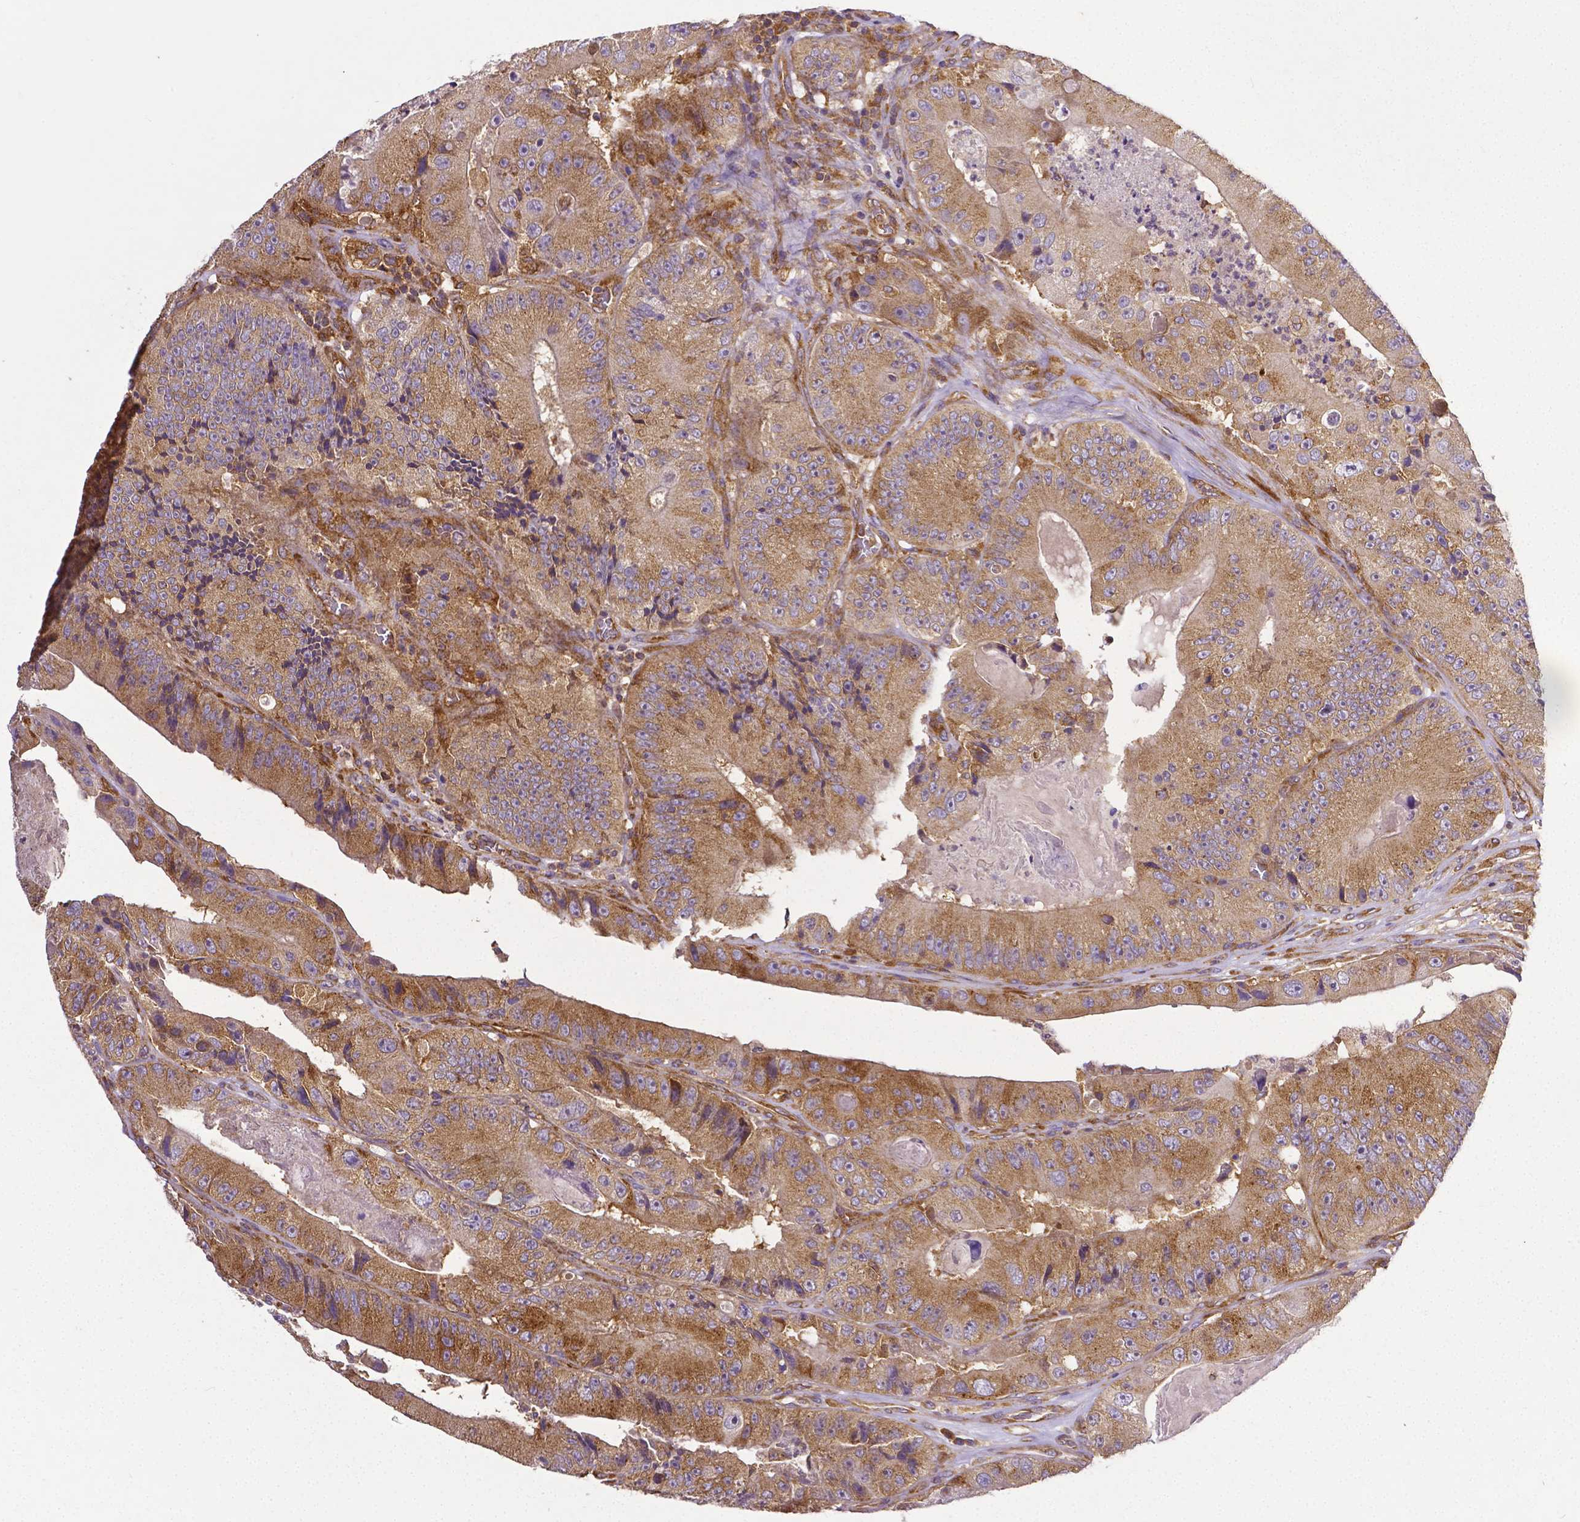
{"staining": {"intensity": "moderate", "quantity": ">75%", "location": "cytoplasmic/membranous"}, "tissue": "colorectal cancer", "cell_type": "Tumor cells", "image_type": "cancer", "snomed": [{"axis": "morphology", "description": "Adenocarcinoma, NOS"}, {"axis": "topography", "description": "Colon"}], "caption": "Immunohistochemical staining of human adenocarcinoma (colorectal) shows medium levels of moderate cytoplasmic/membranous expression in approximately >75% of tumor cells.", "gene": "DICER1", "patient": {"sex": "female", "age": 86}}